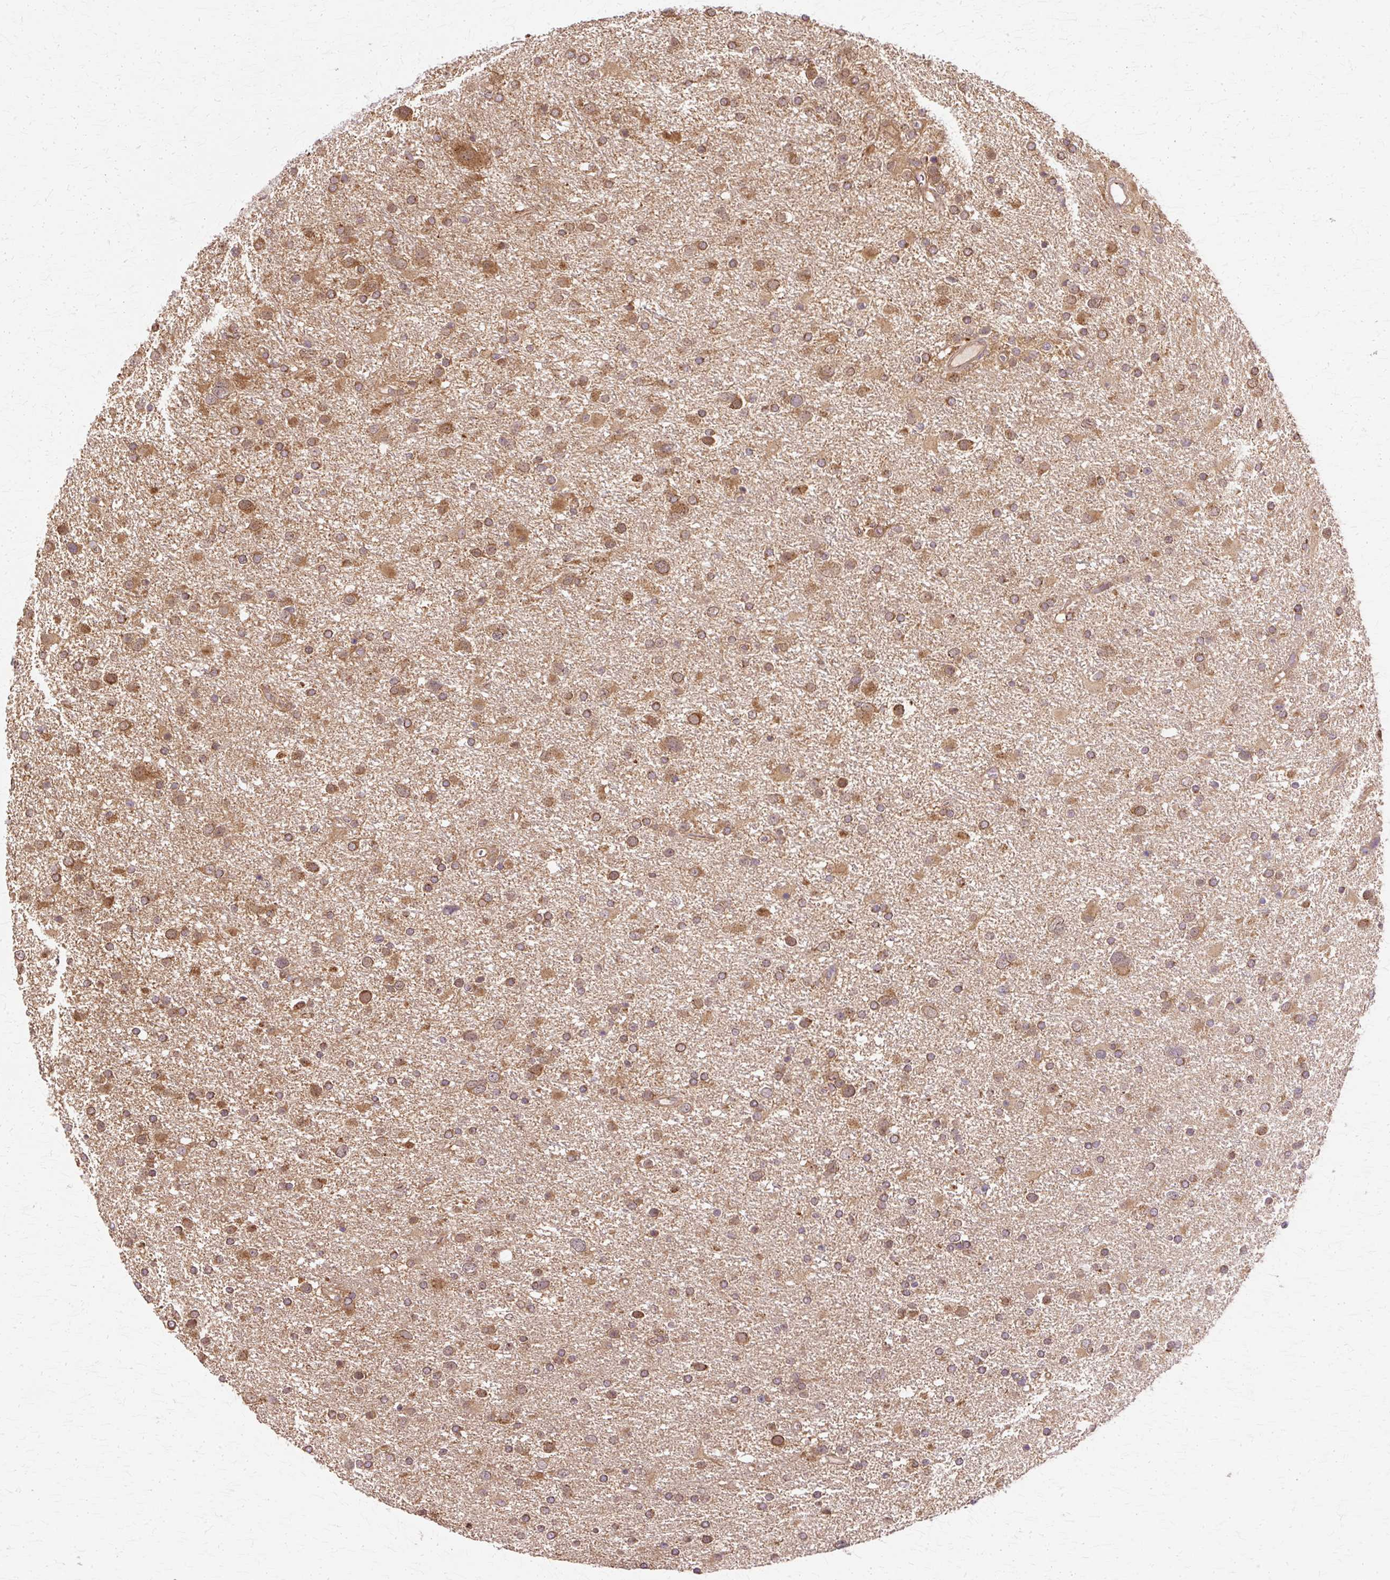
{"staining": {"intensity": "moderate", "quantity": ">75%", "location": "cytoplasmic/membranous"}, "tissue": "glioma", "cell_type": "Tumor cells", "image_type": "cancer", "snomed": [{"axis": "morphology", "description": "Glioma, malignant, Low grade"}, {"axis": "topography", "description": "Brain"}], "caption": "Protein analysis of glioma tissue reveals moderate cytoplasmic/membranous positivity in about >75% of tumor cells.", "gene": "COPB1", "patient": {"sex": "female", "age": 32}}